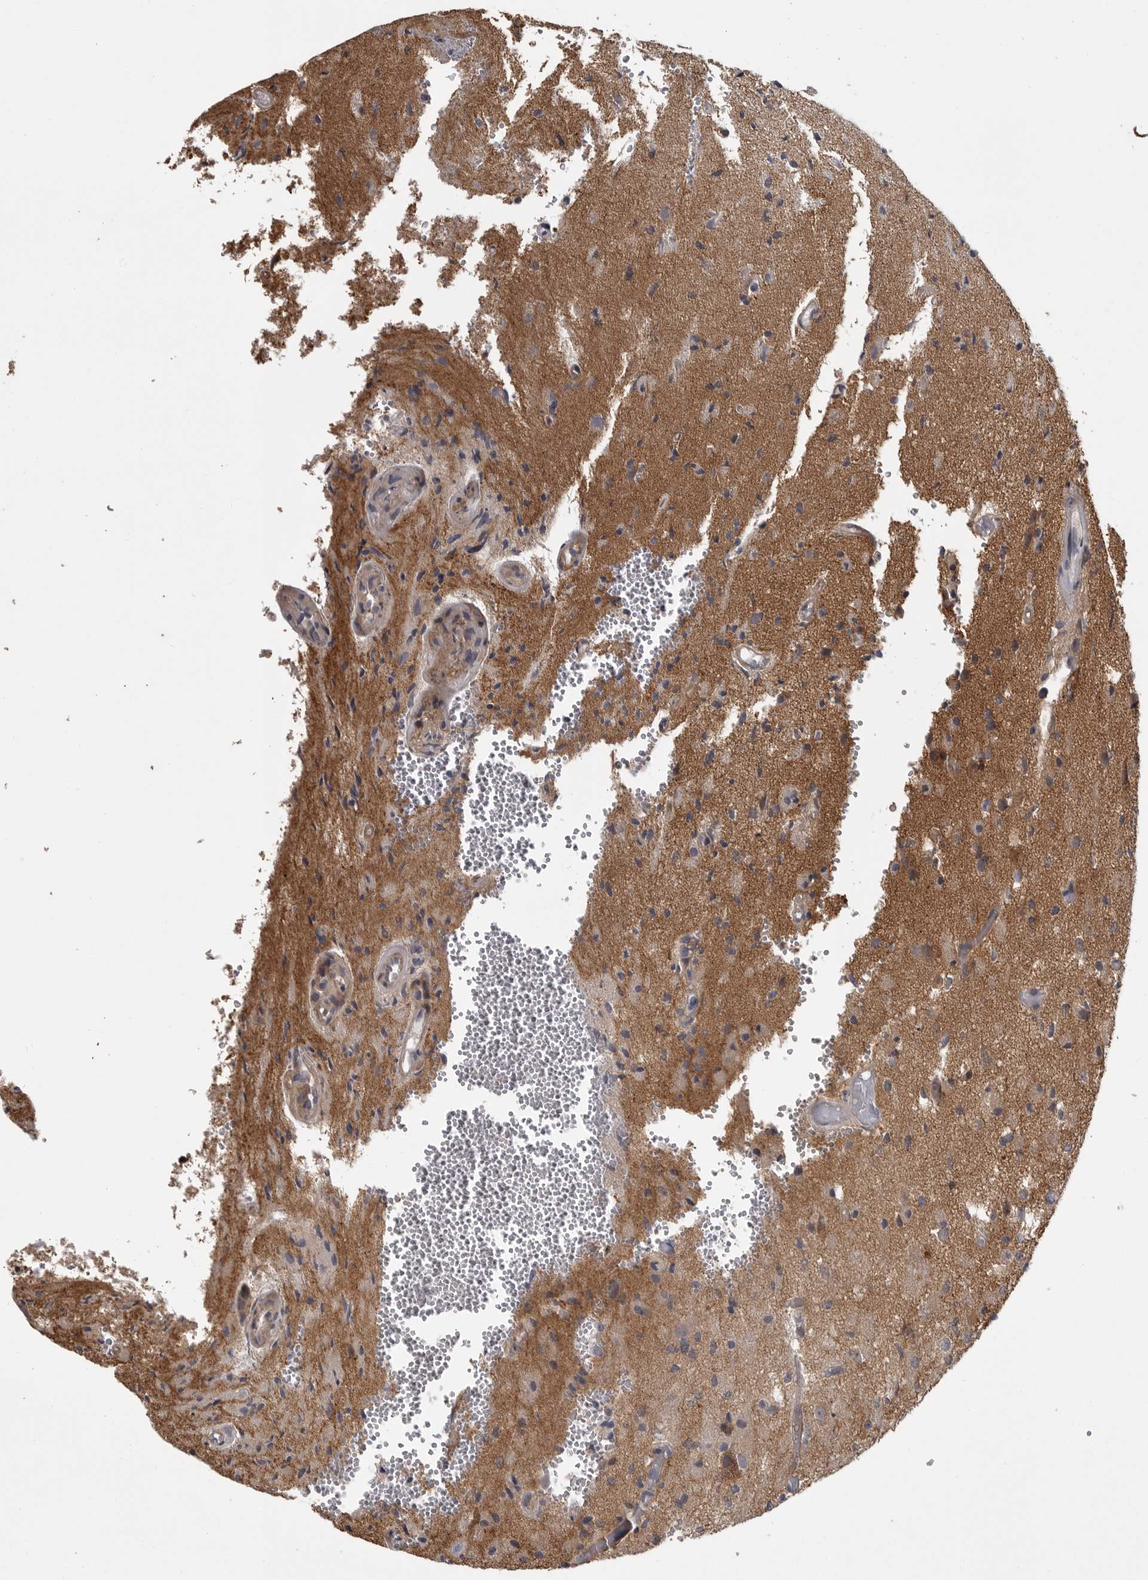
{"staining": {"intensity": "weak", "quantity": "25%-75%", "location": "cytoplasmic/membranous"}, "tissue": "glioma", "cell_type": "Tumor cells", "image_type": "cancer", "snomed": [{"axis": "morphology", "description": "Normal tissue, NOS"}, {"axis": "morphology", "description": "Glioma, malignant, High grade"}, {"axis": "topography", "description": "Cerebral cortex"}], "caption": "This micrograph reveals high-grade glioma (malignant) stained with immunohistochemistry (IHC) to label a protein in brown. The cytoplasmic/membranous of tumor cells show weak positivity for the protein. Nuclei are counter-stained blue.", "gene": "ZNRF1", "patient": {"sex": "male", "age": 77}}